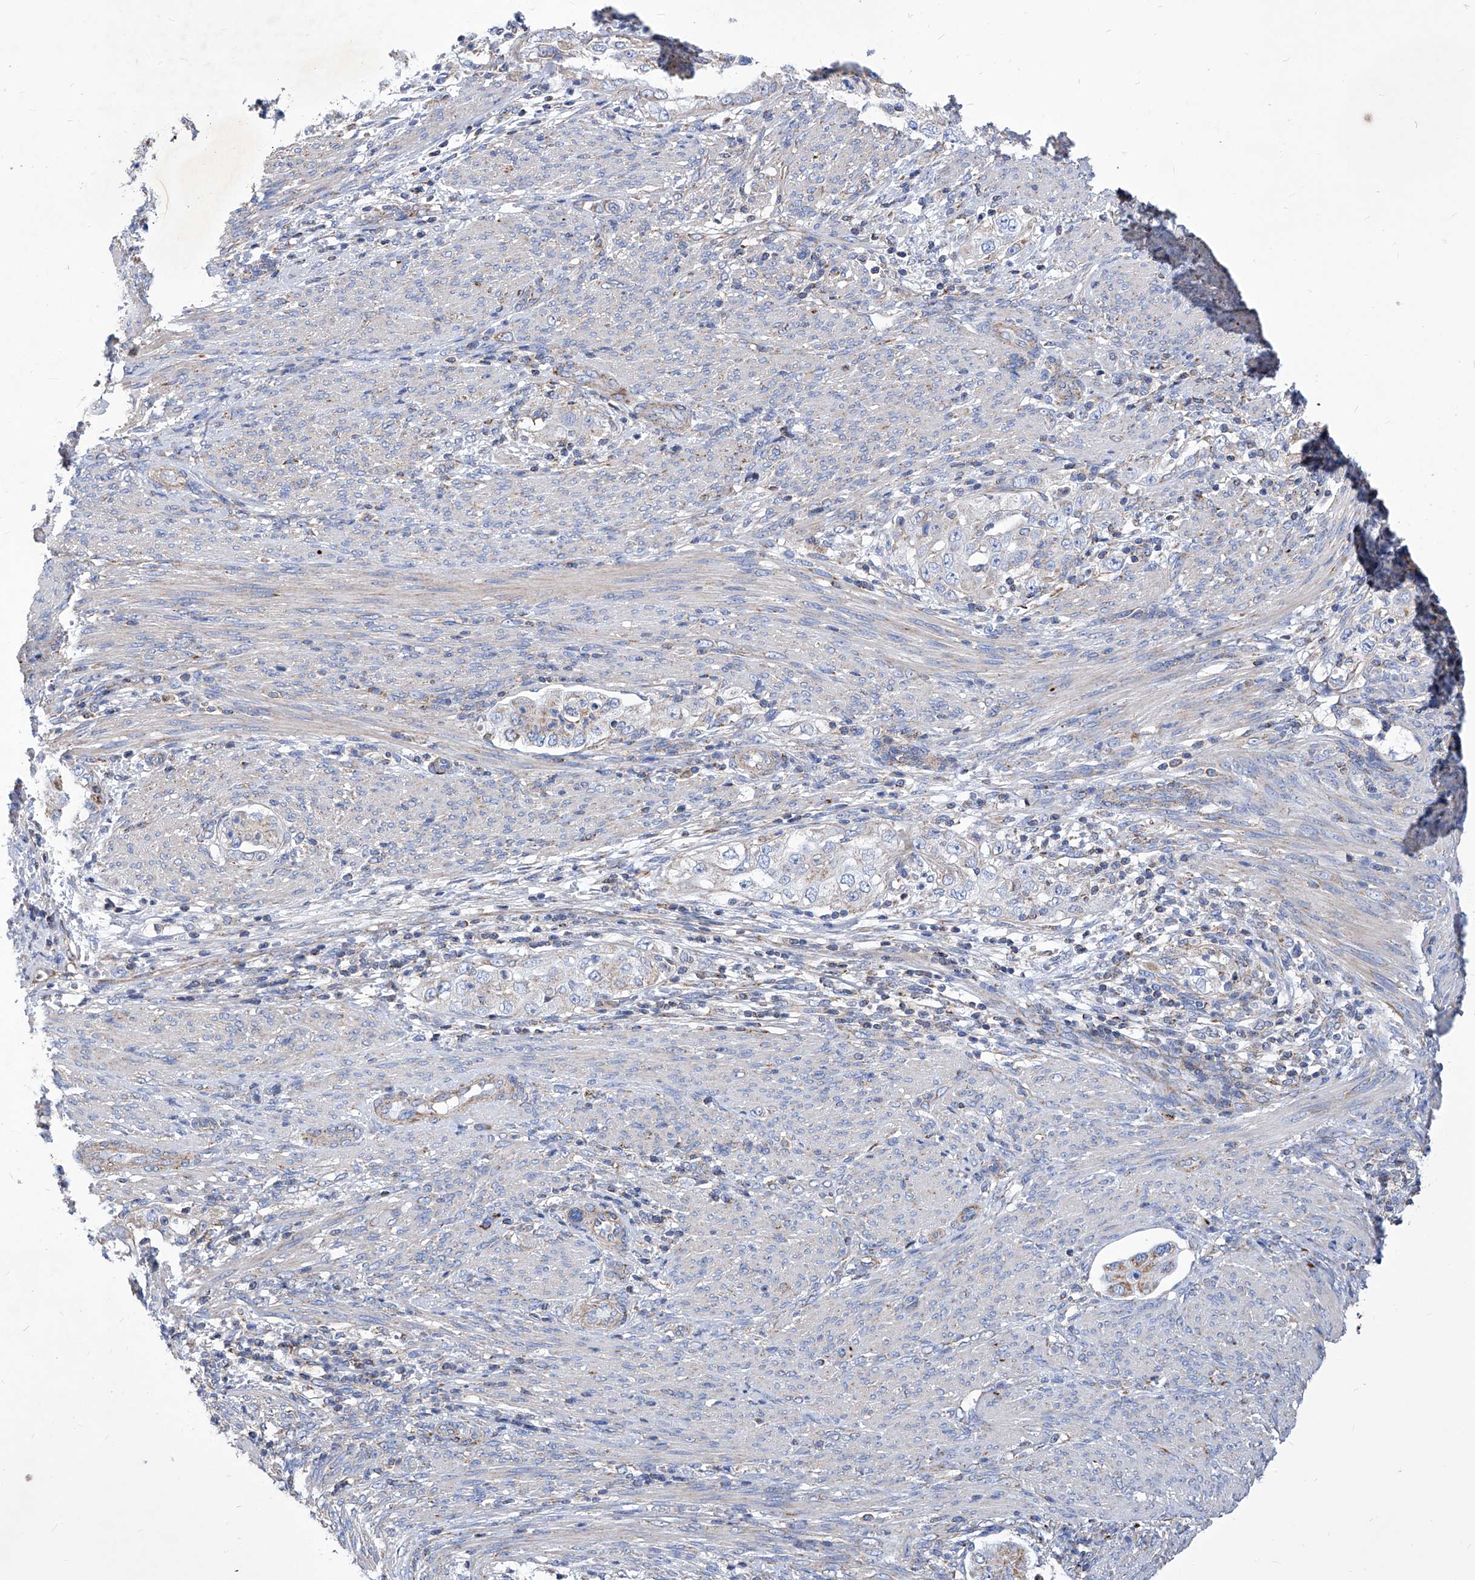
{"staining": {"intensity": "weak", "quantity": "25%-75%", "location": "cytoplasmic/membranous"}, "tissue": "endometrial cancer", "cell_type": "Tumor cells", "image_type": "cancer", "snomed": [{"axis": "morphology", "description": "Adenocarcinoma, NOS"}, {"axis": "topography", "description": "Endometrium"}], "caption": "Protein staining reveals weak cytoplasmic/membranous expression in approximately 25%-75% of tumor cells in adenocarcinoma (endometrial).", "gene": "HRNR", "patient": {"sex": "female", "age": 85}}